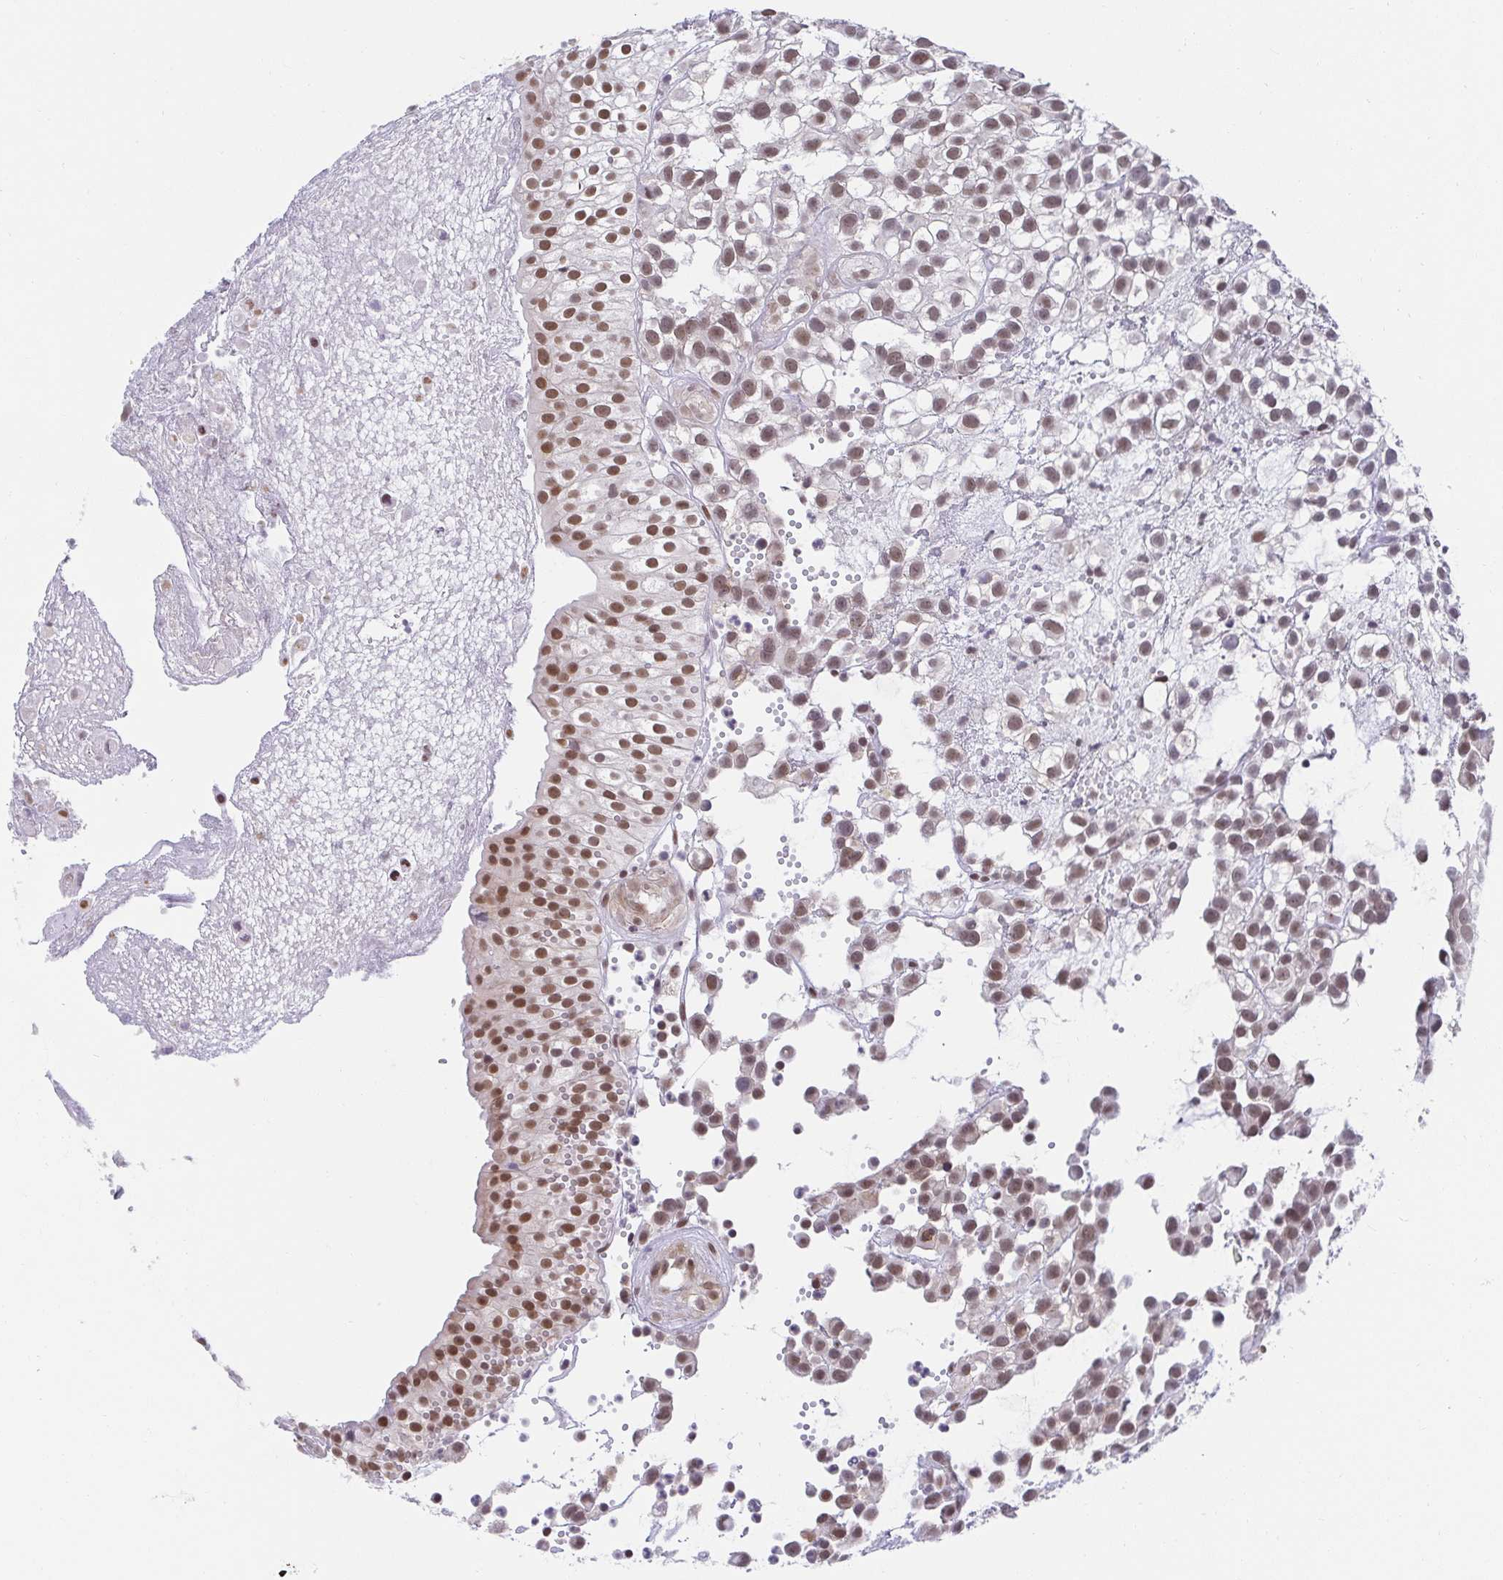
{"staining": {"intensity": "moderate", "quantity": ">75%", "location": "nuclear"}, "tissue": "urothelial cancer", "cell_type": "Tumor cells", "image_type": "cancer", "snomed": [{"axis": "morphology", "description": "Urothelial carcinoma, High grade"}, {"axis": "topography", "description": "Urinary bladder"}], "caption": "Protein staining of urothelial carcinoma (high-grade) tissue demonstrates moderate nuclear staining in approximately >75% of tumor cells.", "gene": "SLC7A10", "patient": {"sex": "male", "age": 56}}